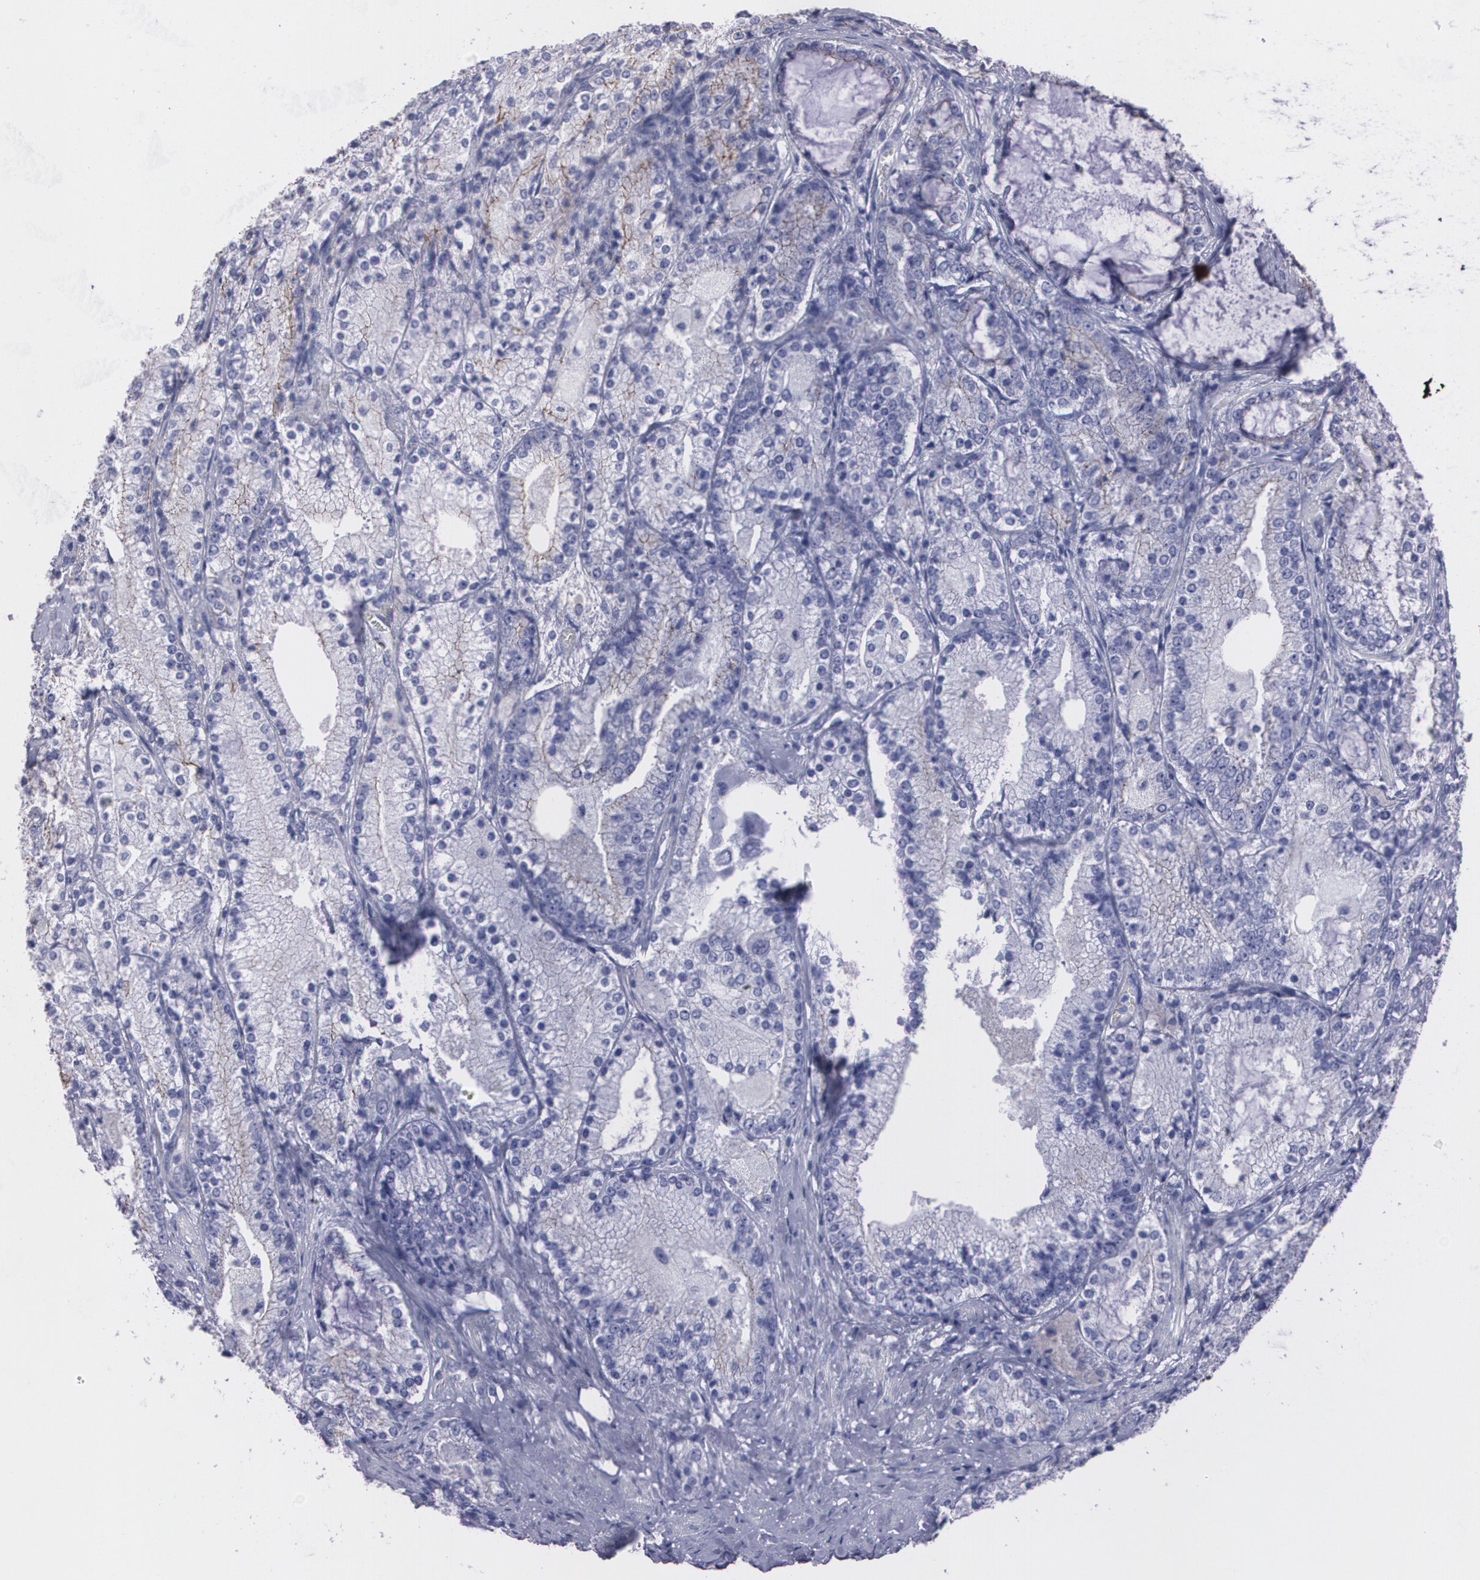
{"staining": {"intensity": "weak", "quantity": "<25%", "location": "cytoplasmic/membranous"}, "tissue": "prostate cancer", "cell_type": "Tumor cells", "image_type": "cancer", "snomed": [{"axis": "morphology", "description": "Adenocarcinoma, High grade"}, {"axis": "topography", "description": "Prostate"}], "caption": "This is an immunohistochemistry (IHC) micrograph of prostate cancer. There is no staining in tumor cells.", "gene": "TJP1", "patient": {"sex": "male", "age": 63}}